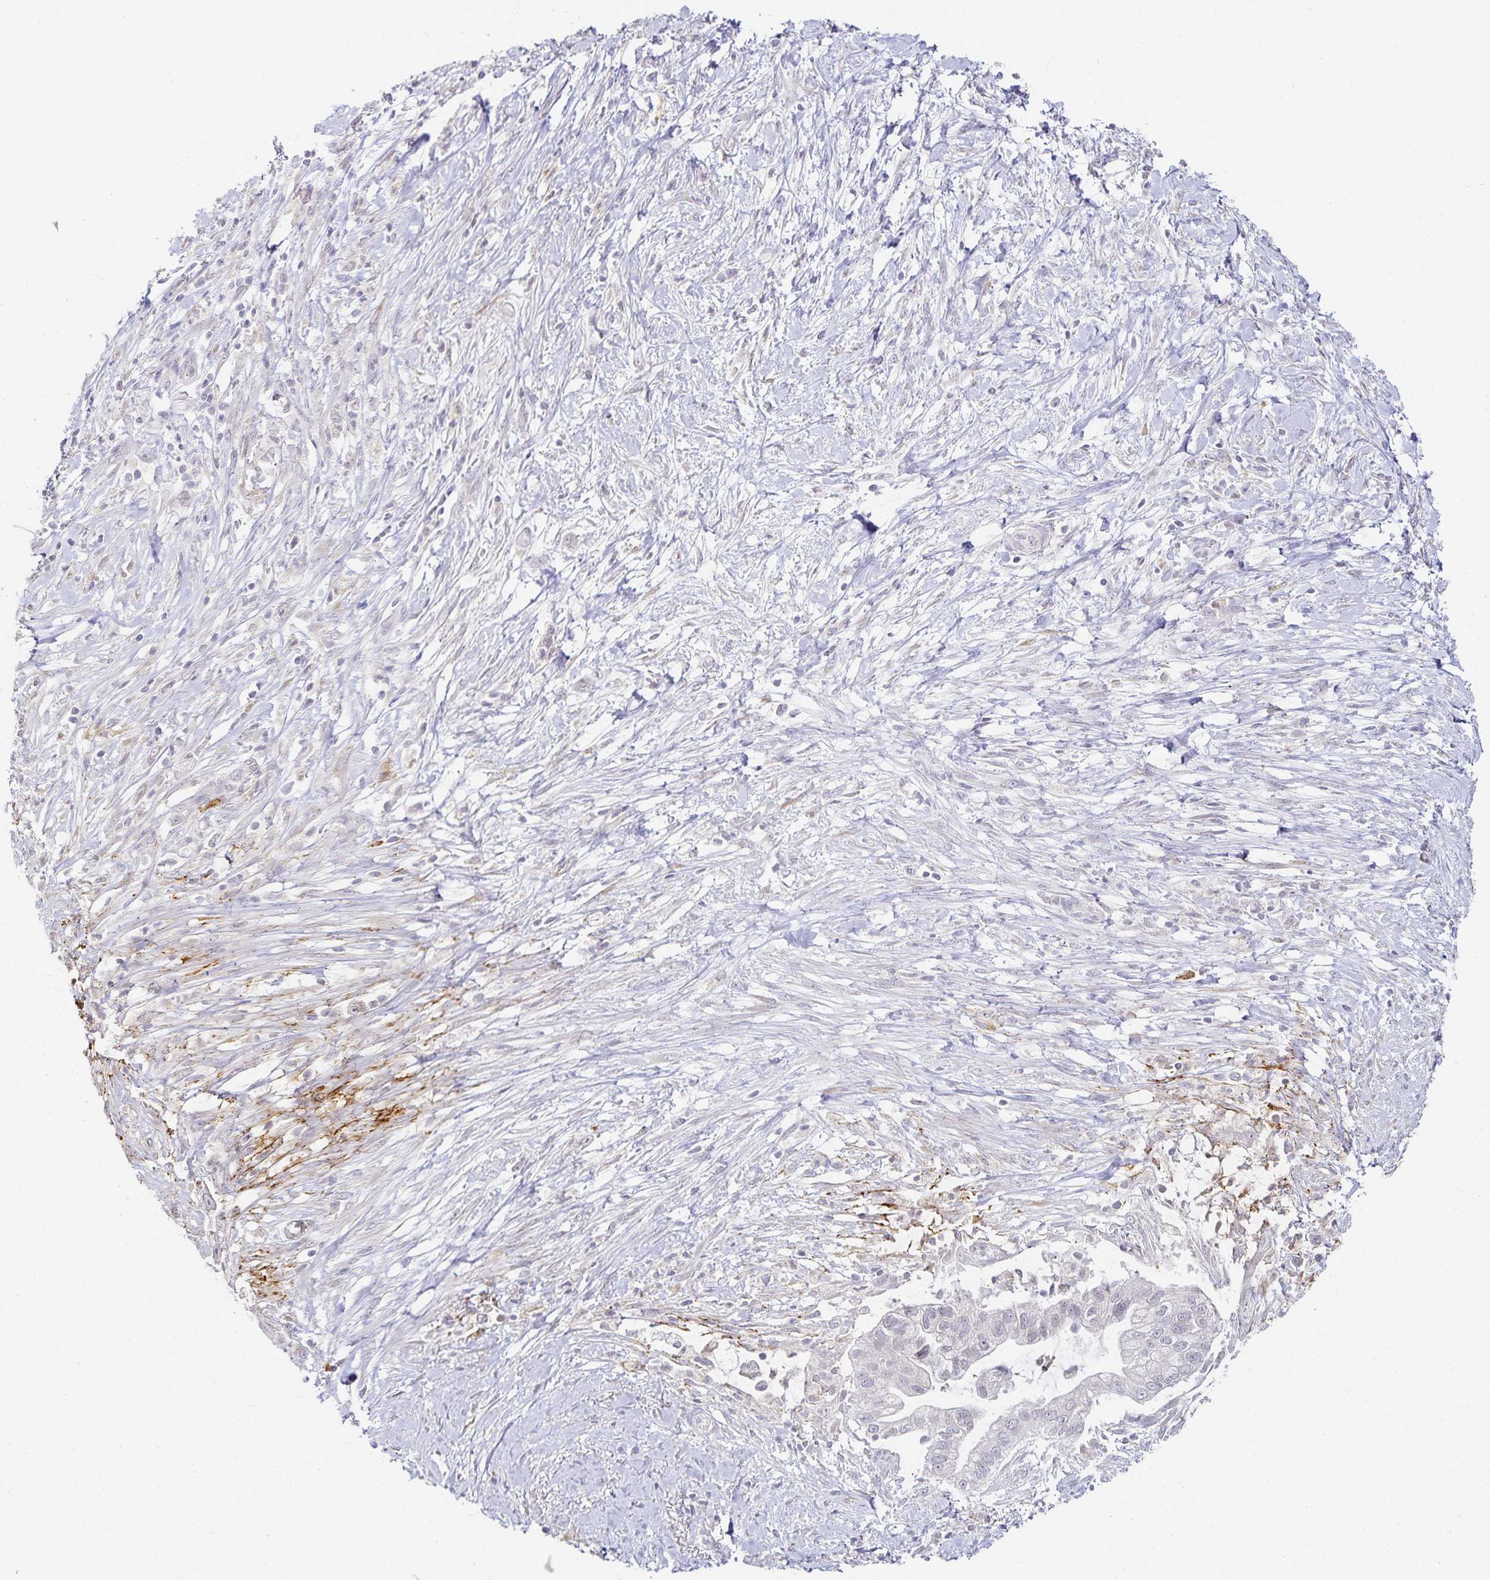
{"staining": {"intensity": "negative", "quantity": "none", "location": "none"}, "tissue": "pancreatic cancer", "cell_type": "Tumor cells", "image_type": "cancer", "snomed": [{"axis": "morphology", "description": "Adenocarcinoma, NOS"}, {"axis": "topography", "description": "Pancreas"}], "caption": "A high-resolution micrograph shows immunohistochemistry (IHC) staining of pancreatic cancer, which exhibits no significant staining in tumor cells.", "gene": "GP2", "patient": {"sex": "male", "age": 70}}